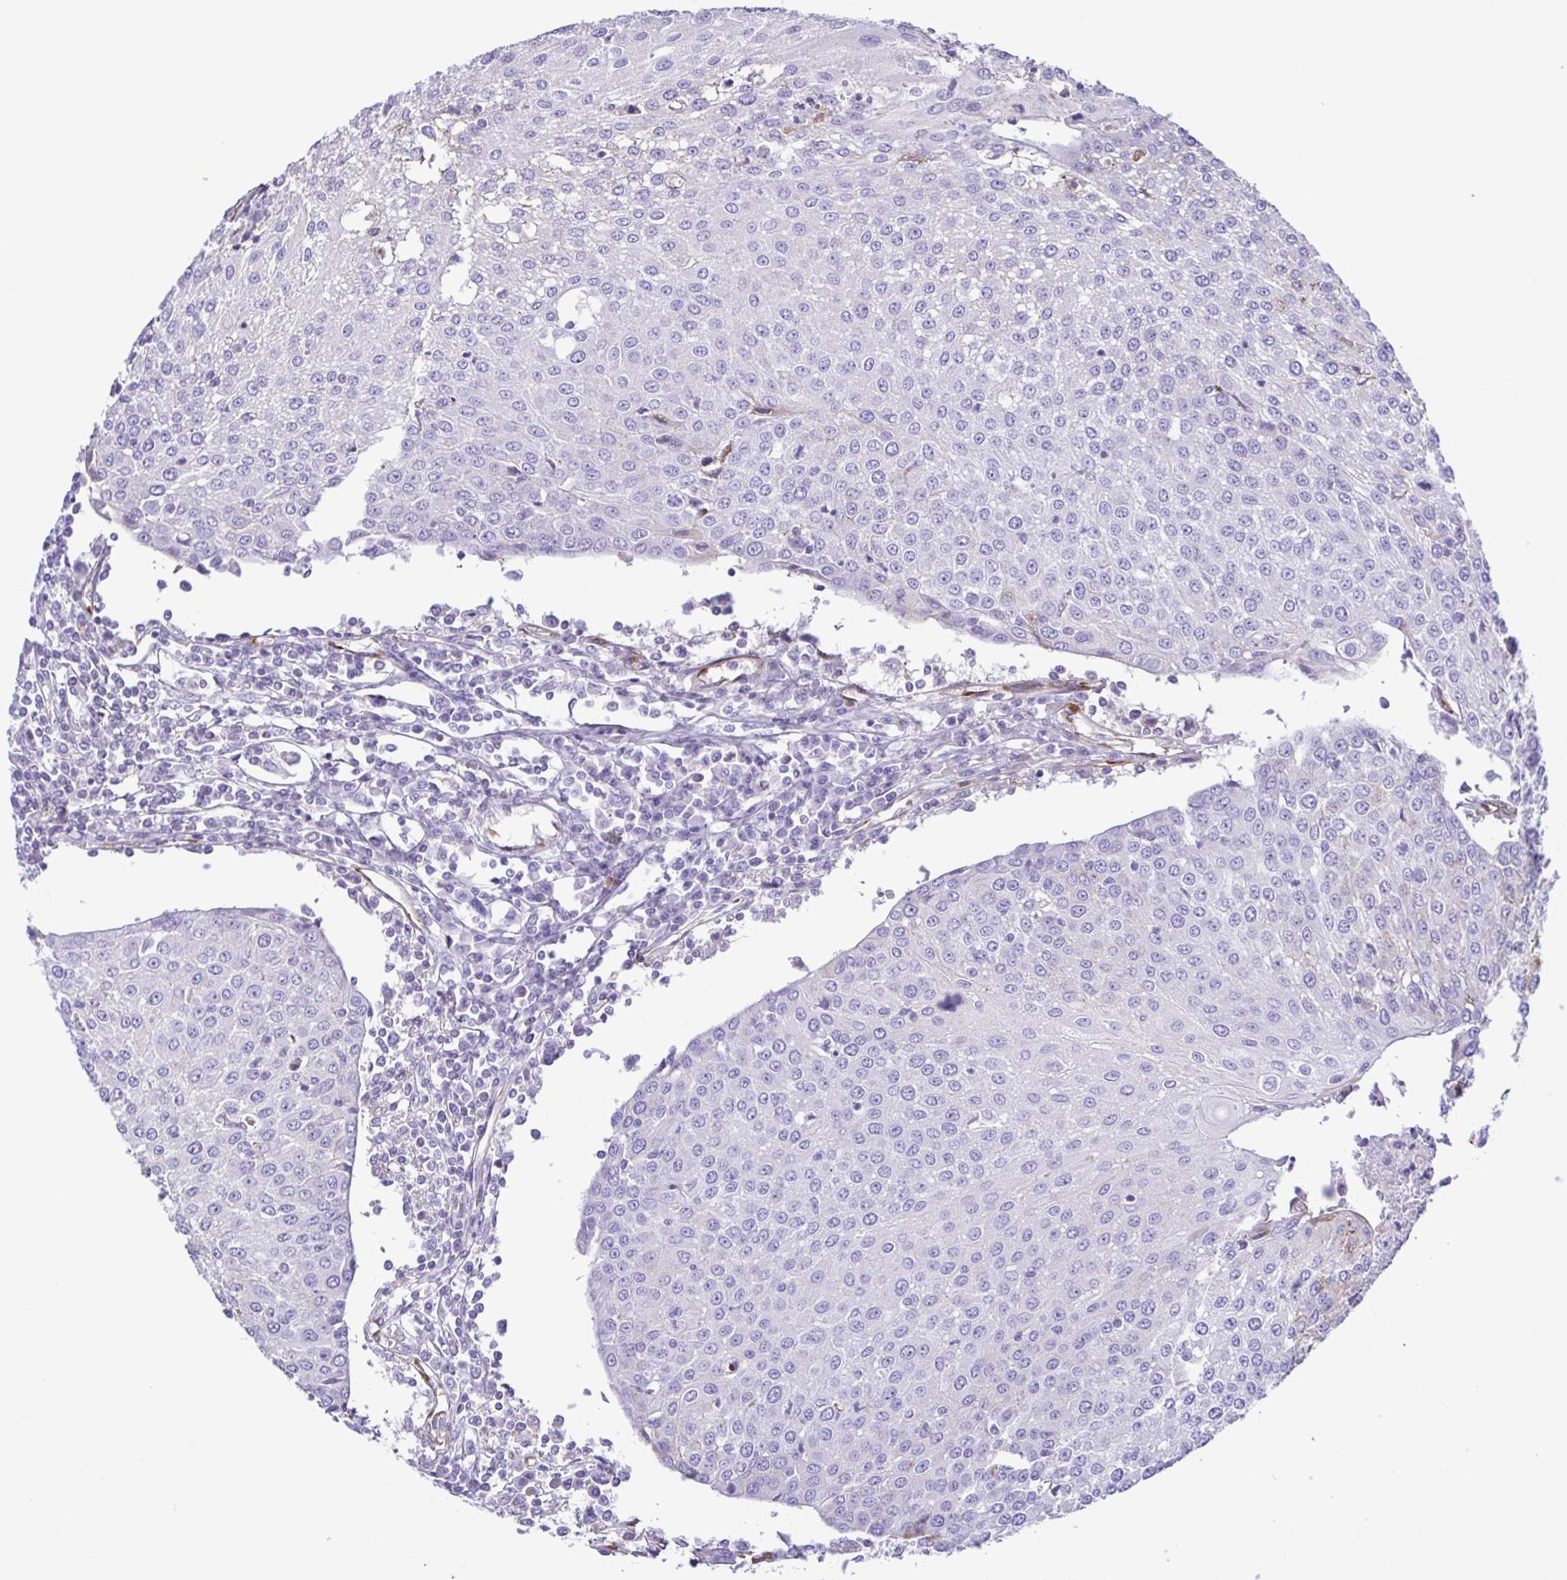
{"staining": {"intensity": "negative", "quantity": "none", "location": "none"}, "tissue": "urothelial cancer", "cell_type": "Tumor cells", "image_type": "cancer", "snomed": [{"axis": "morphology", "description": "Urothelial carcinoma, High grade"}, {"axis": "topography", "description": "Urinary bladder"}], "caption": "Histopathology image shows no protein staining in tumor cells of high-grade urothelial carcinoma tissue.", "gene": "FLT1", "patient": {"sex": "female", "age": 85}}